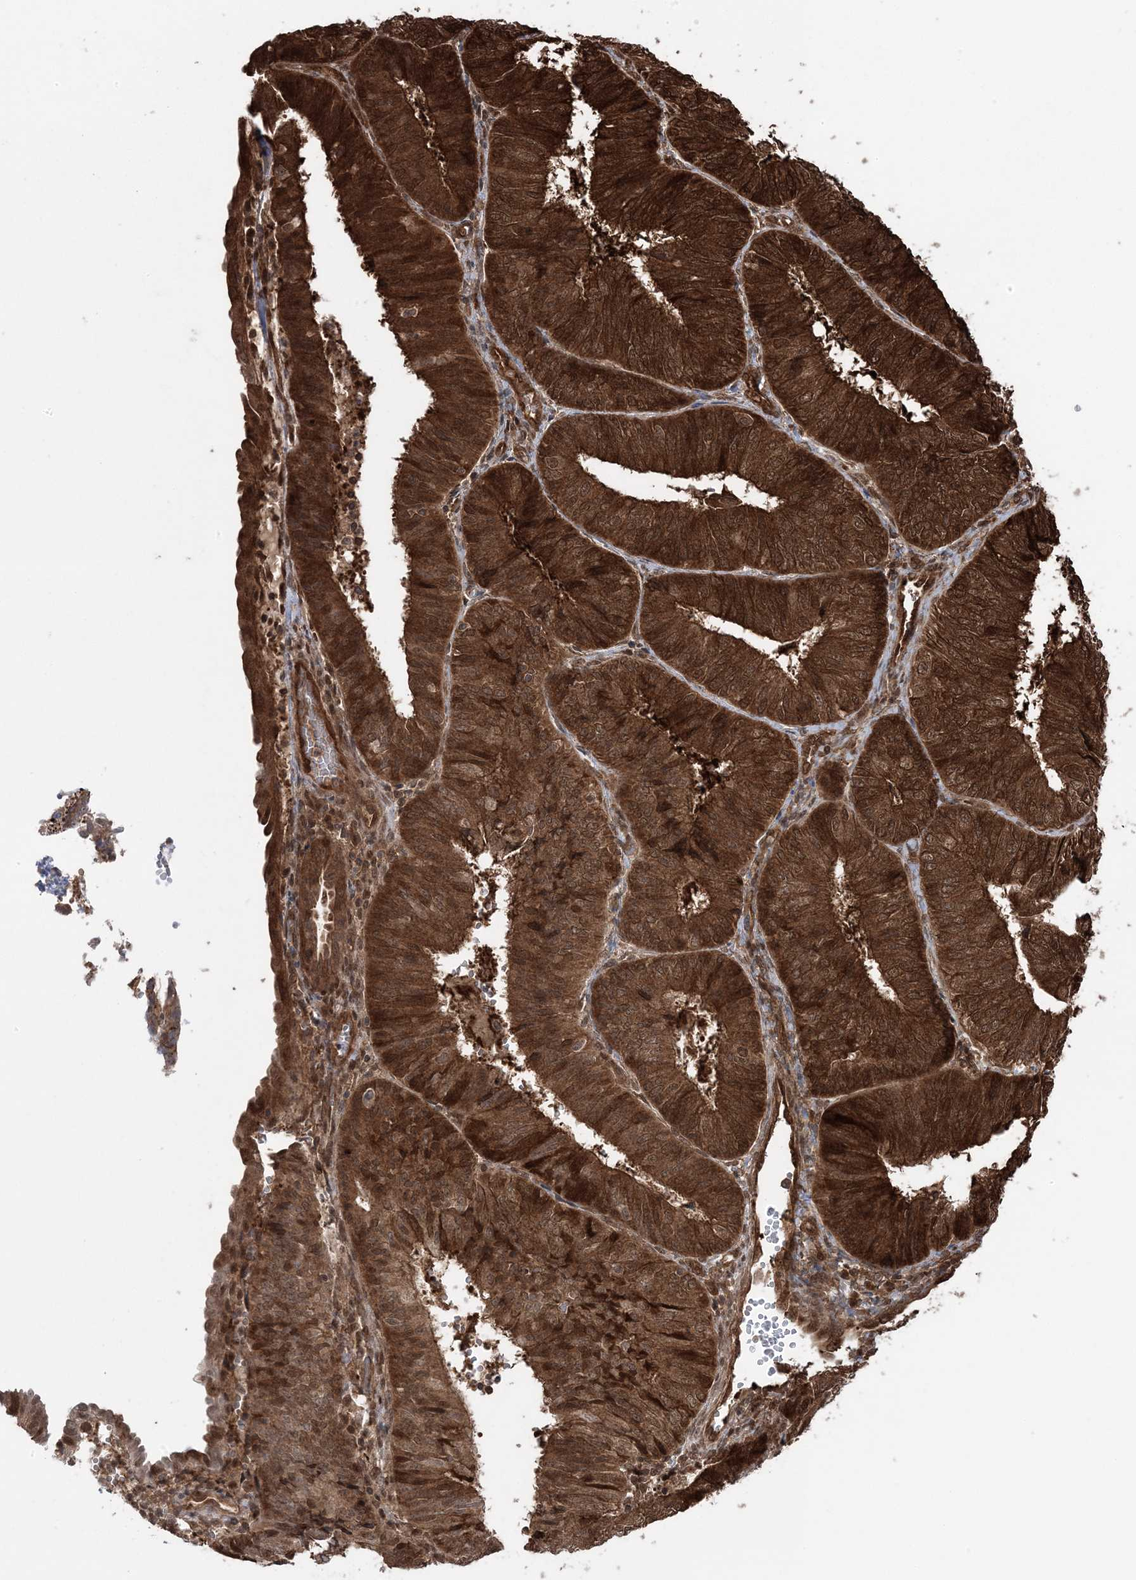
{"staining": {"intensity": "strong", "quantity": ">75%", "location": "cytoplasmic/membranous"}, "tissue": "endometrial cancer", "cell_type": "Tumor cells", "image_type": "cancer", "snomed": [{"axis": "morphology", "description": "Adenocarcinoma, NOS"}, {"axis": "topography", "description": "Endometrium"}], "caption": "Immunohistochemical staining of endometrial cancer shows high levels of strong cytoplasmic/membranous protein positivity in approximately >75% of tumor cells.", "gene": "MAPK1IP1L", "patient": {"sex": "female", "age": 58}}